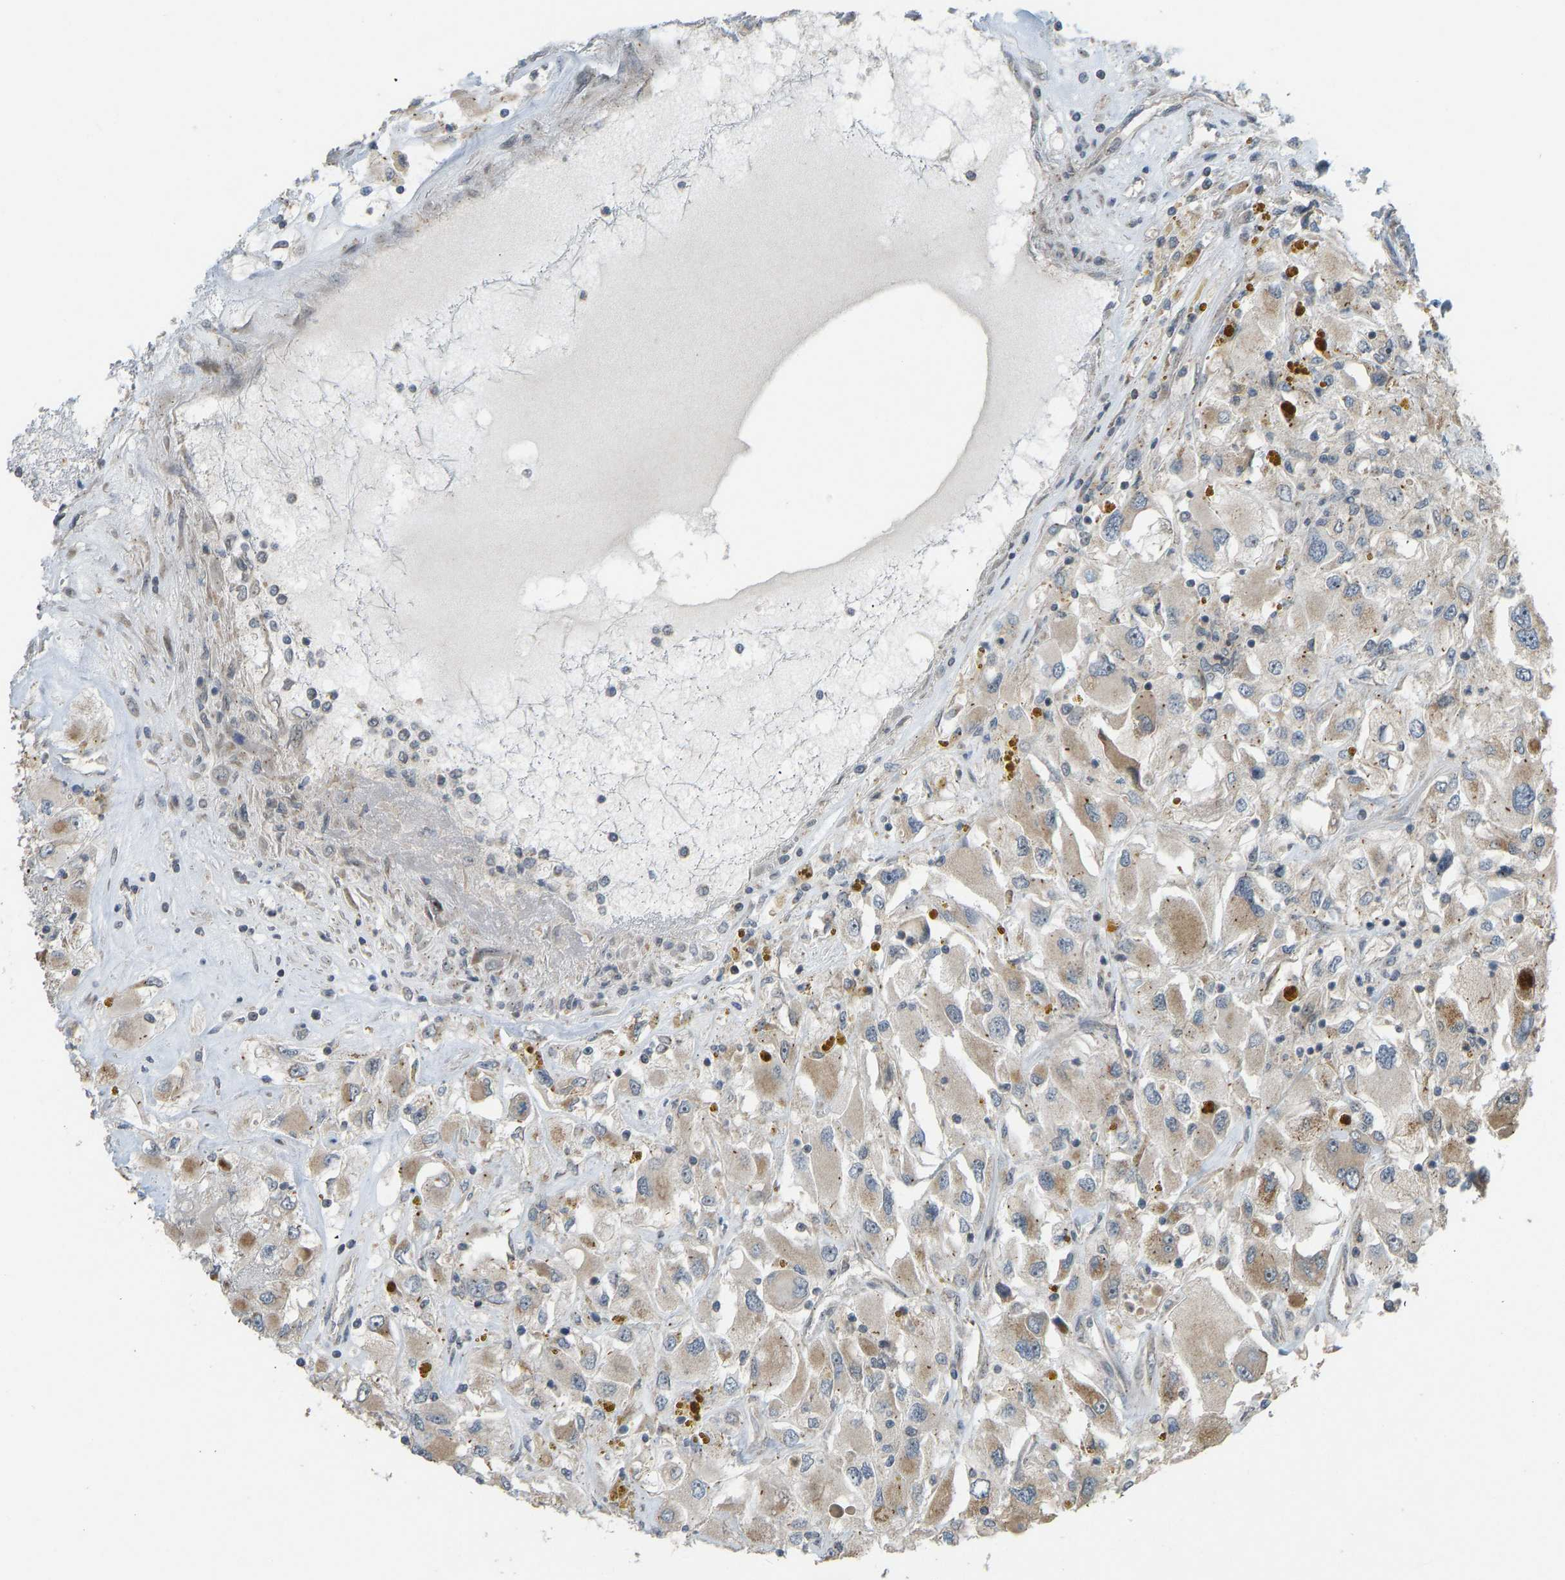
{"staining": {"intensity": "moderate", "quantity": "25%-75%", "location": "cytoplasmic/membranous"}, "tissue": "renal cancer", "cell_type": "Tumor cells", "image_type": "cancer", "snomed": [{"axis": "morphology", "description": "Adenocarcinoma, NOS"}, {"axis": "topography", "description": "Kidney"}], "caption": "Renal adenocarcinoma stained for a protein exhibits moderate cytoplasmic/membranous positivity in tumor cells. (DAB IHC, brown staining for protein, blue staining for nuclei).", "gene": "ACADS", "patient": {"sex": "female", "age": 52}}